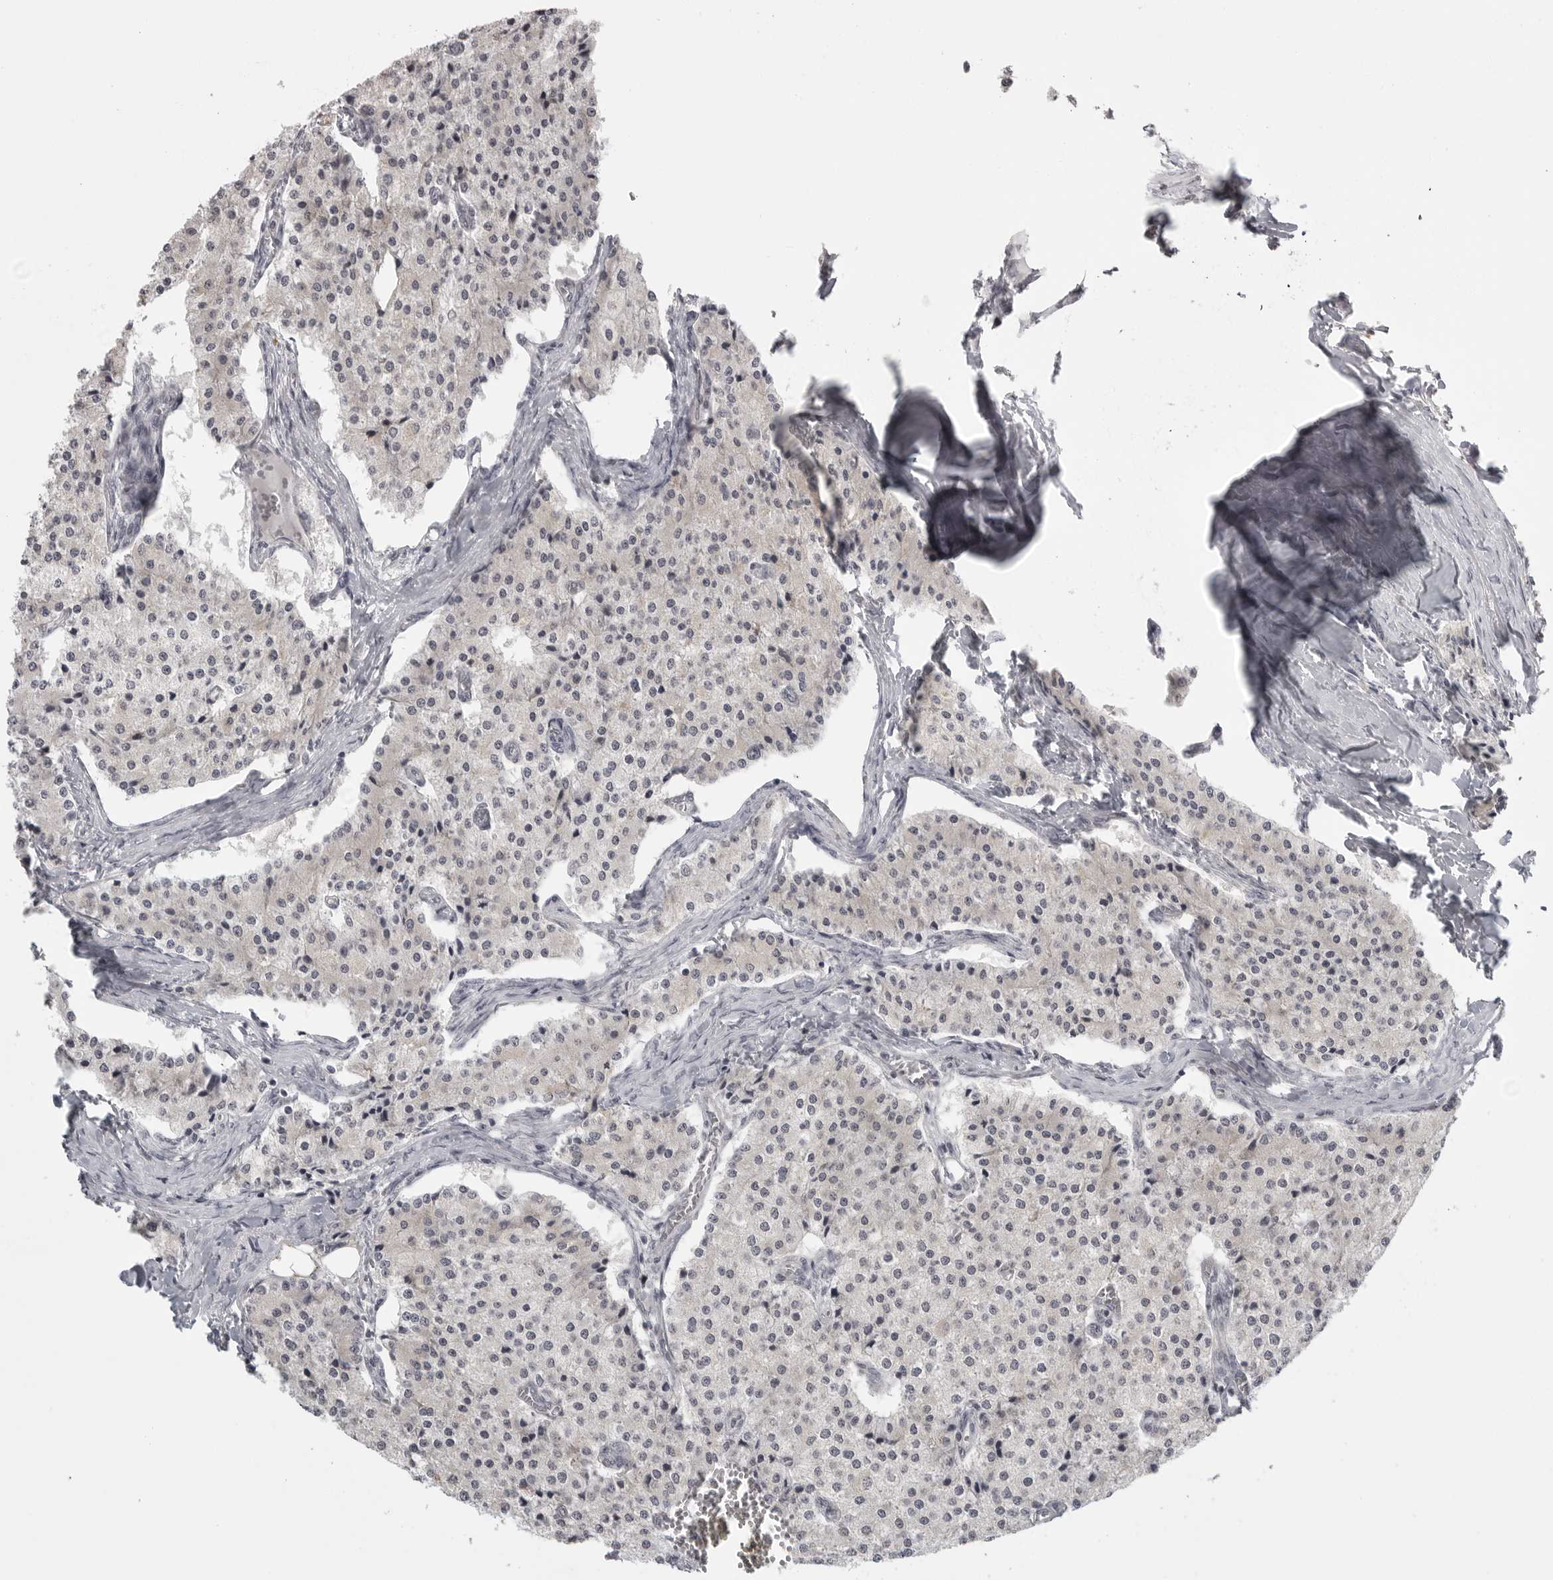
{"staining": {"intensity": "negative", "quantity": "none", "location": "none"}, "tissue": "carcinoid", "cell_type": "Tumor cells", "image_type": "cancer", "snomed": [{"axis": "morphology", "description": "Carcinoid, malignant, NOS"}, {"axis": "topography", "description": "Colon"}], "caption": "A micrograph of human carcinoid is negative for staining in tumor cells.", "gene": "TUT4", "patient": {"sex": "female", "age": 52}}